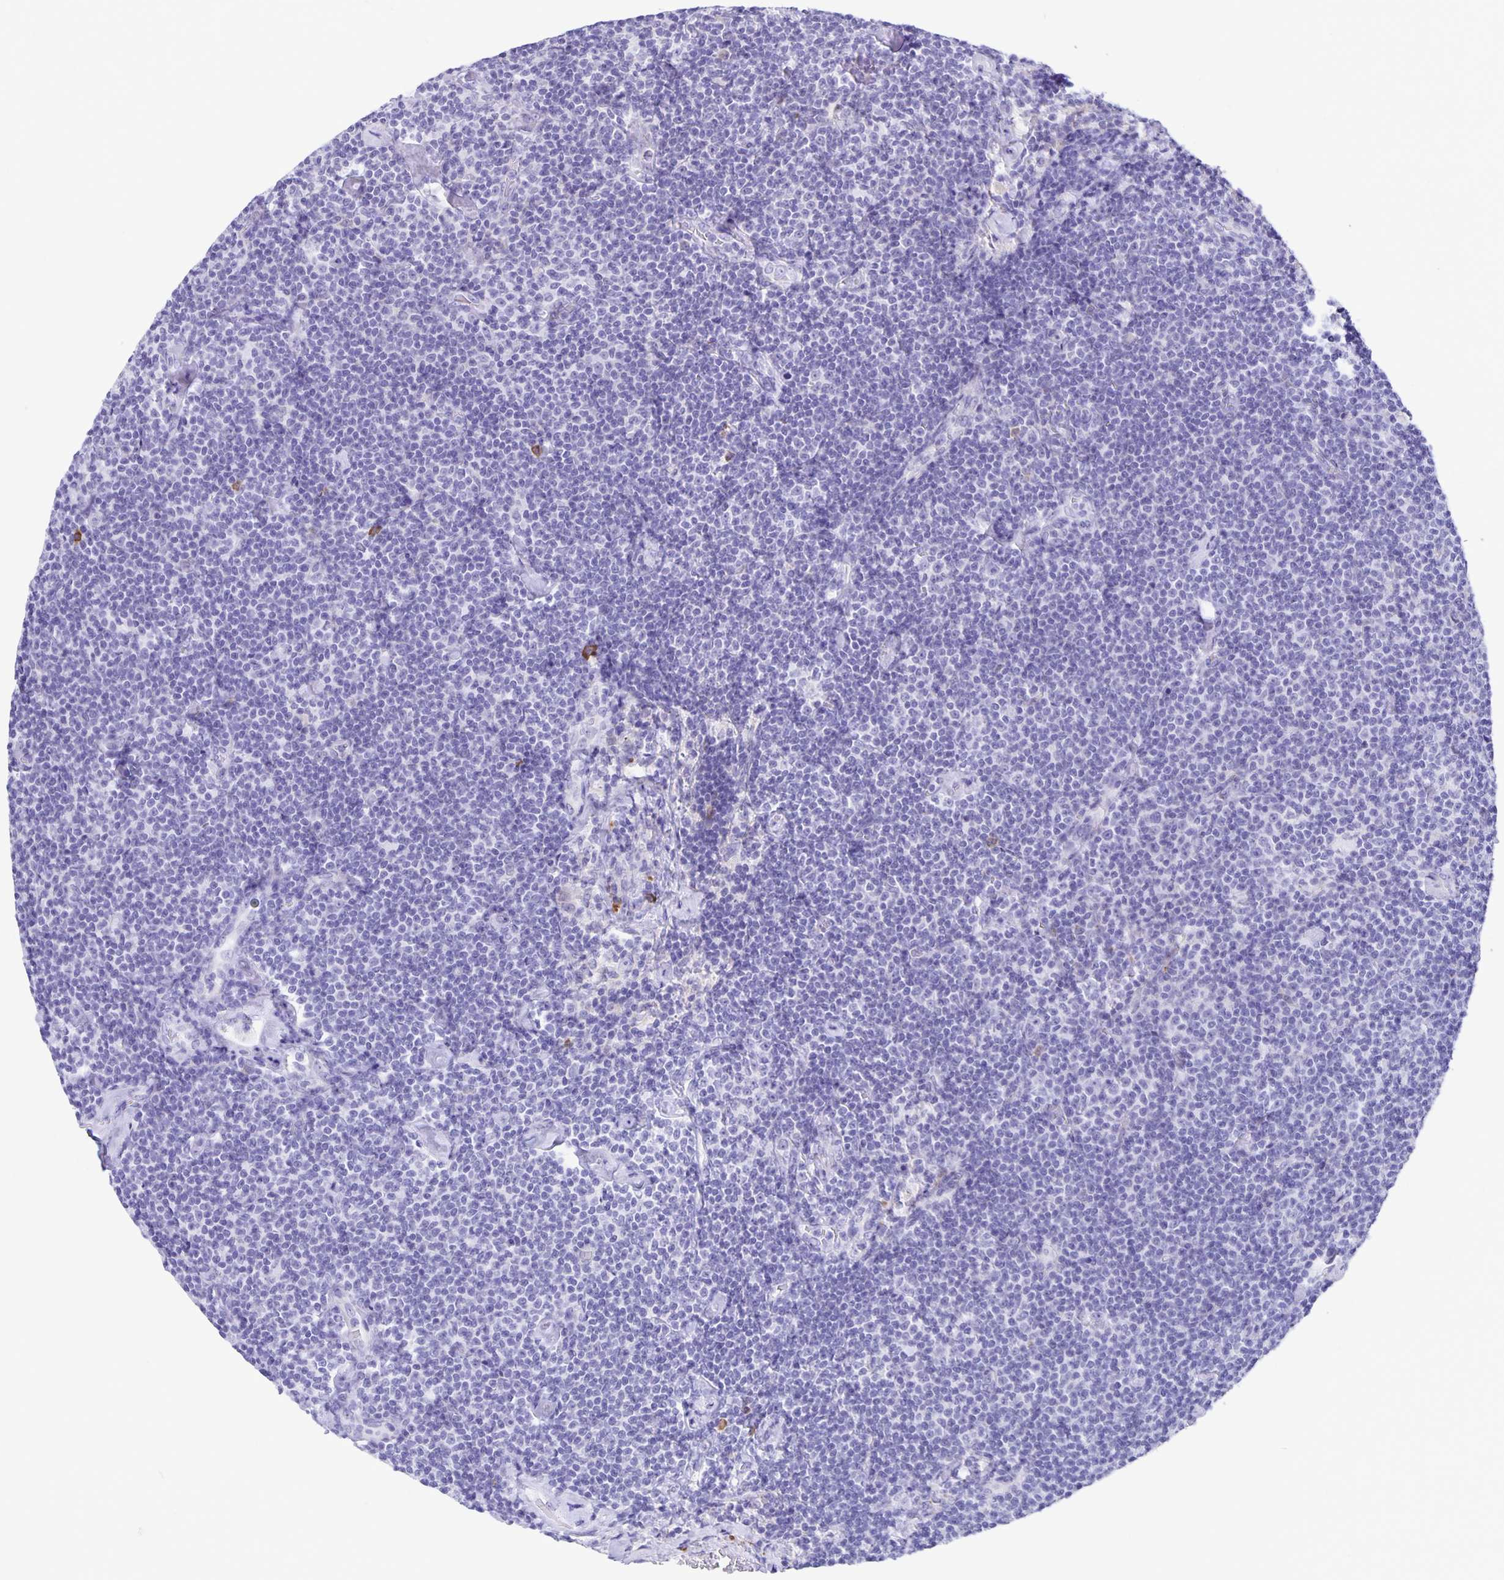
{"staining": {"intensity": "negative", "quantity": "none", "location": "none"}, "tissue": "lymphoma", "cell_type": "Tumor cells", "image_type": "cancer", "snomed": [{"axis": "morphology", "description": "Malignant lymphoma, non-Hodgkin's type, Low grade"}, {"axis": "topography", "description": "Lymph node"}], "caption": "This micrograph is of lymphoma stained with IHC to label a protein in brown with the nuclei are counter-stained blue. There is no expression in tumor cells.", "gene": "ERMN", "patient": {"sex": "male", "age": 81}}